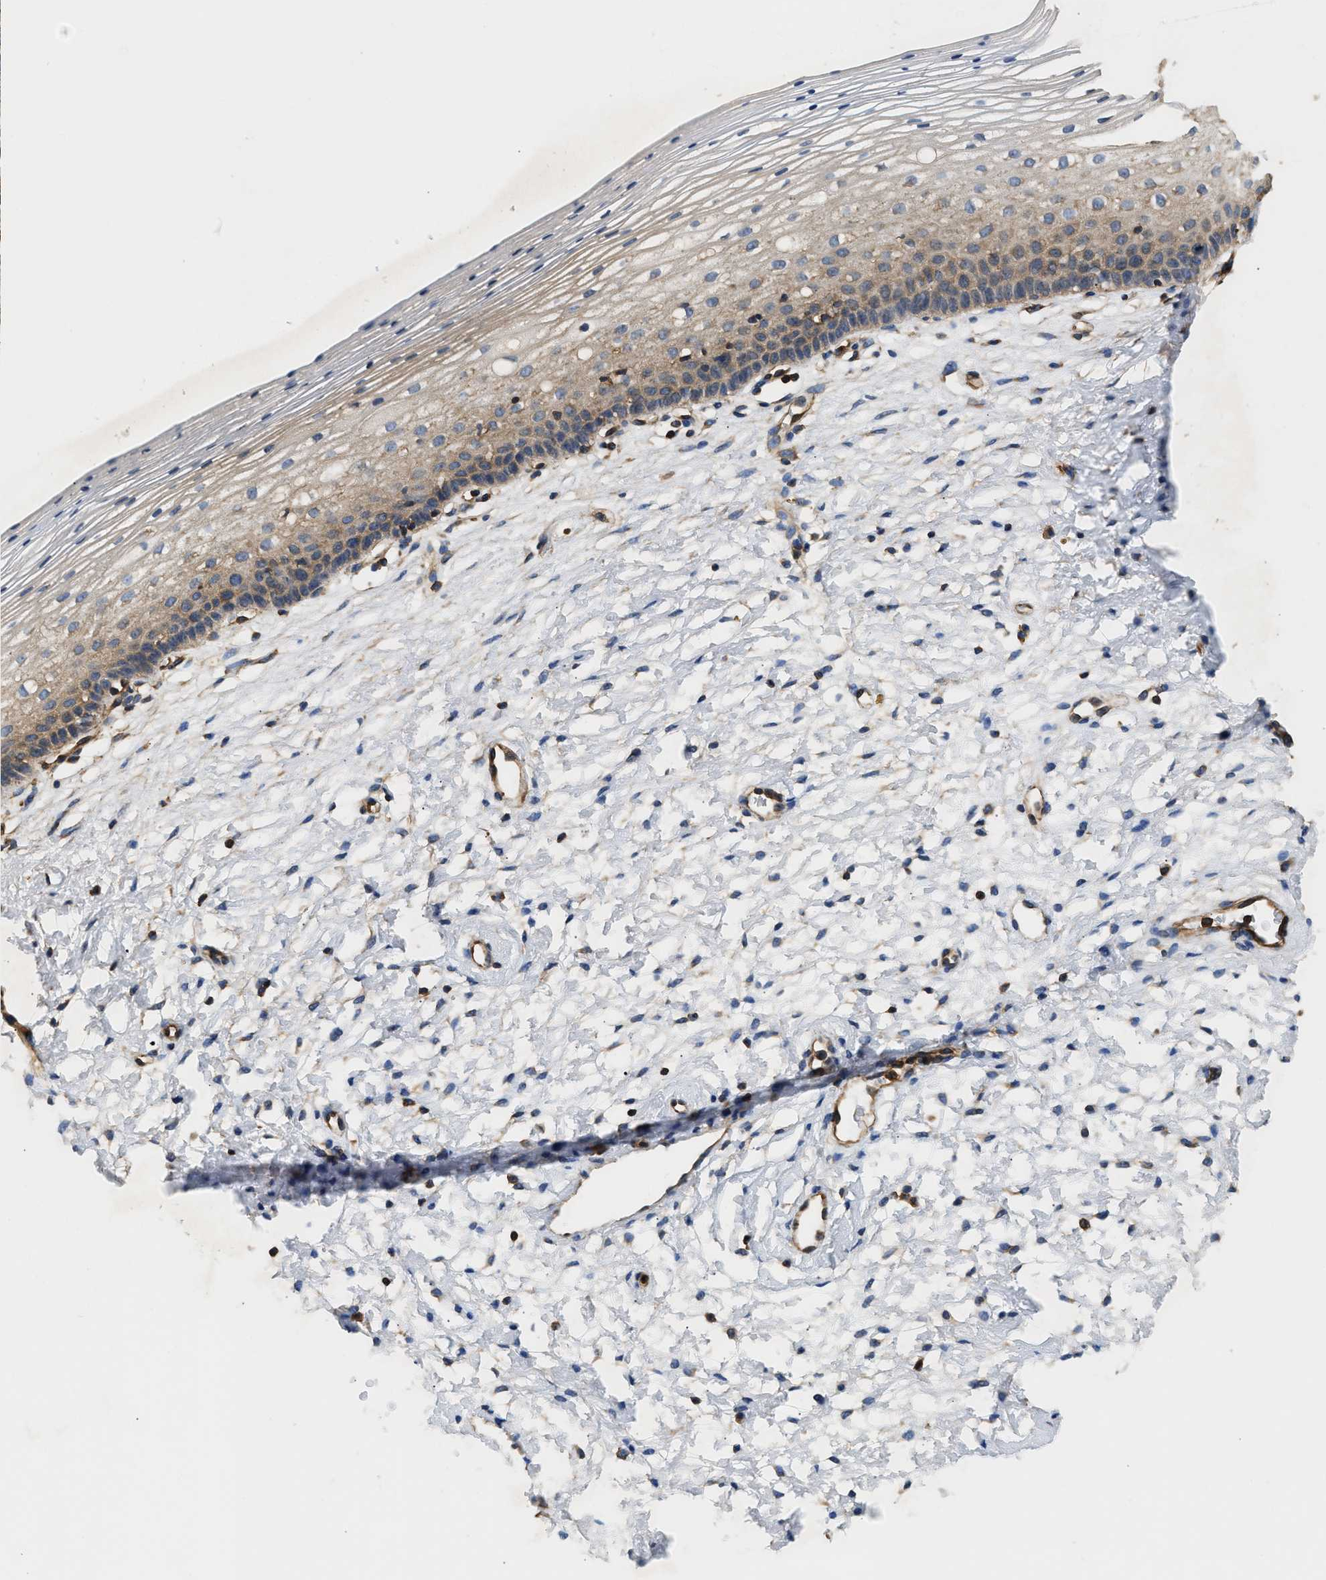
{"staining": {"intensity": "weak", "quantity": "<25%", "location": "cytoplasmic/membranous"}, "tissue": "cervix", "cell_type": "Glandular cells", "image_type": "normal", "snomed": [{"axis": "morphology", "description": "Normal tissue, NOS"}, {"axis": "topography", "description": "Cervix"}], "caption": "There is no significant positivity in glandular cells of cervix. (DAB (3,3'-diaminobenzidine) immunohistochemistry (IHC) with hematoxylin counter stain).", "gene": "SAMD9L", "patient": {"sex": "female", "age": 72}}